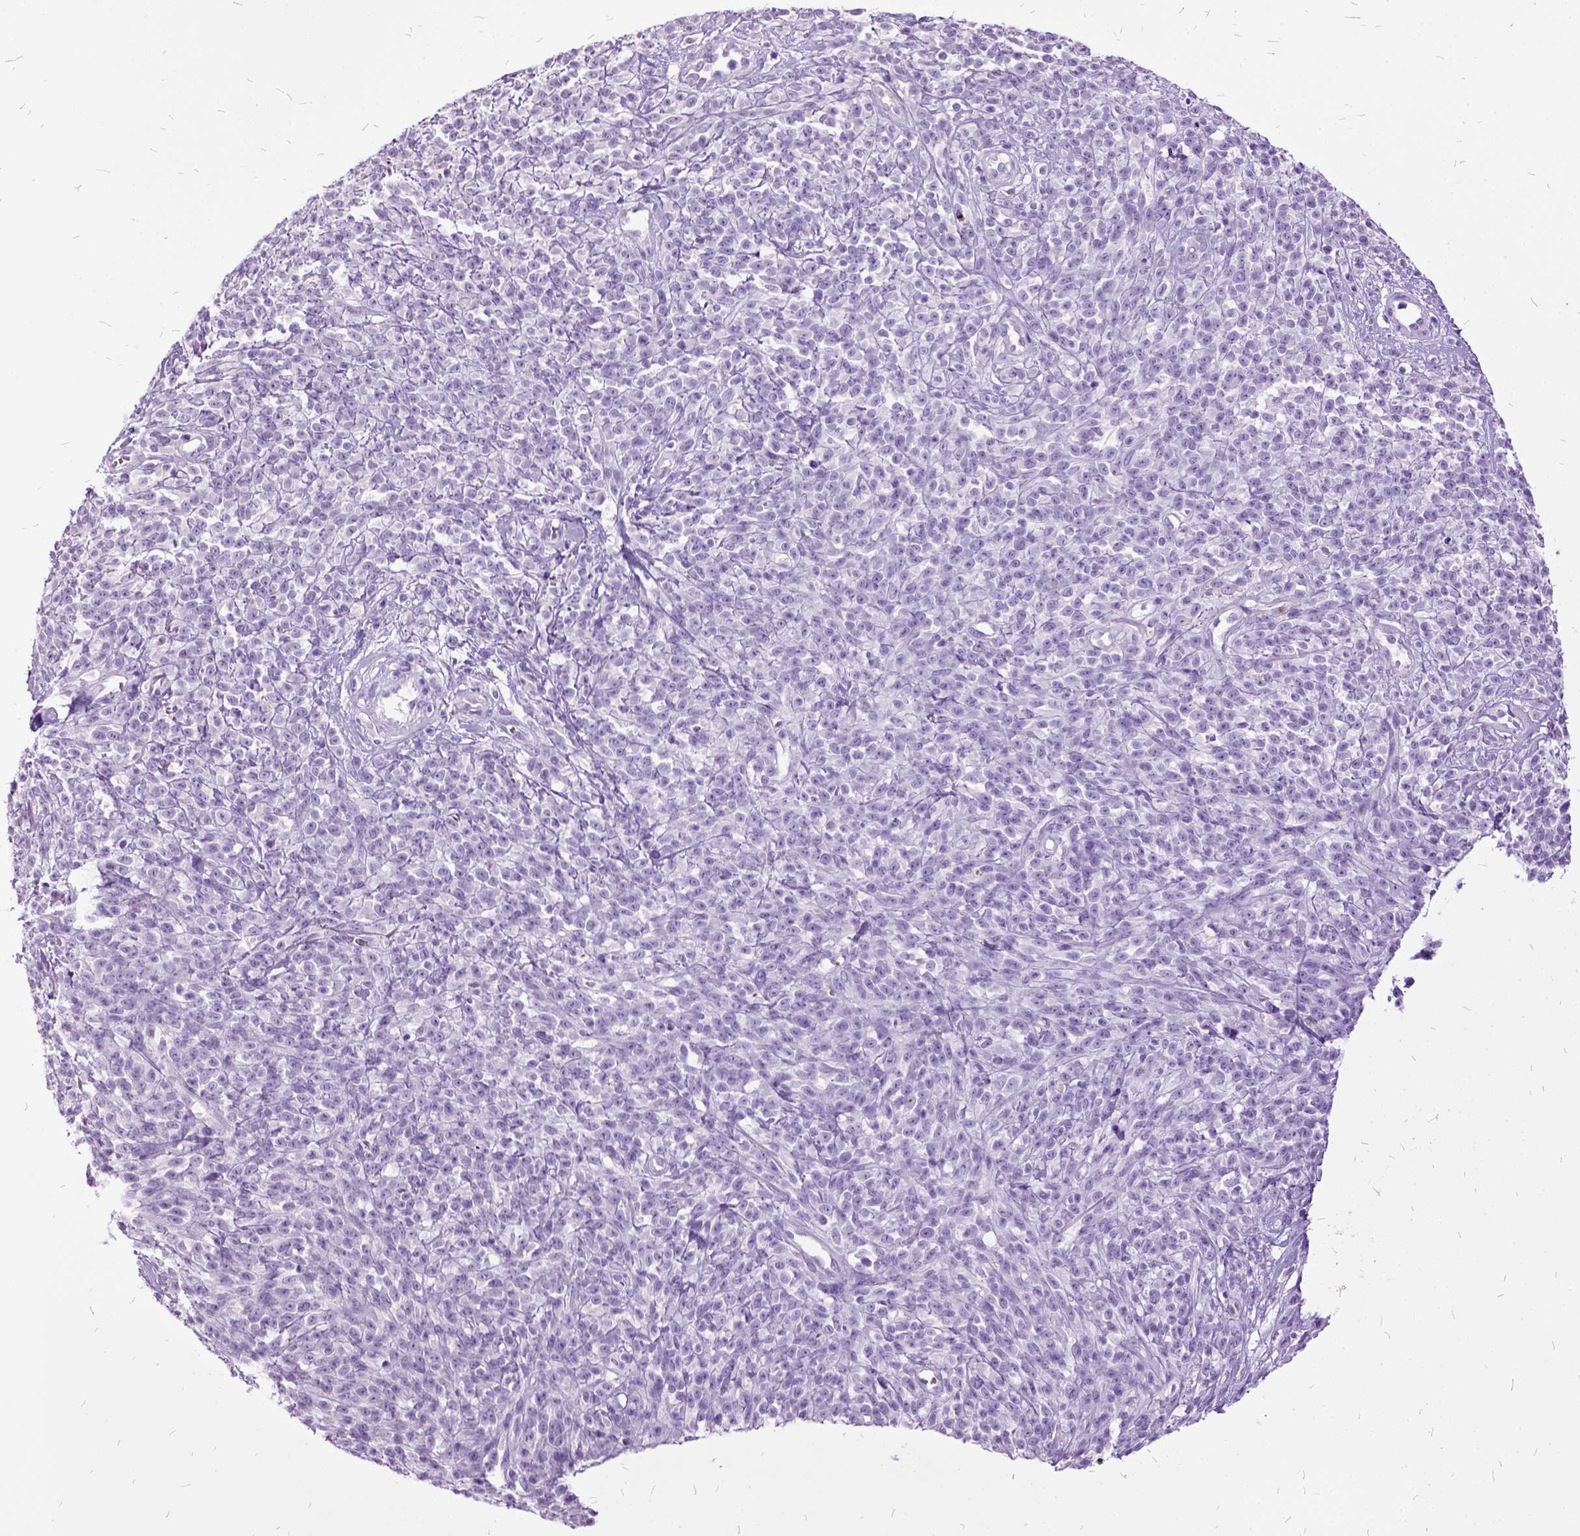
{"staining": {"intensity": "negative", "quantity": "none", "location": "none"}, "tissue": "melanoma", "cell_type": "Tumor cells", "image_type": "cancer", "snomed": [{"axis": "morphology", "description": "Malignant melanoma, NOS"}, {"axis": "topography", "description": "Skin"}, {"axis": "topography", "description": "Skin of trunk"}], "caption": "Tumor cells show no significant protein expression in malignant melanoma. (DAB (3,3'-diaminobenzidine) immunohistochemistry (IHC) visualized using brightfield microscopy, high magnification).", "gene": "MME", "patient": {"sex": "male", "age": 74}}